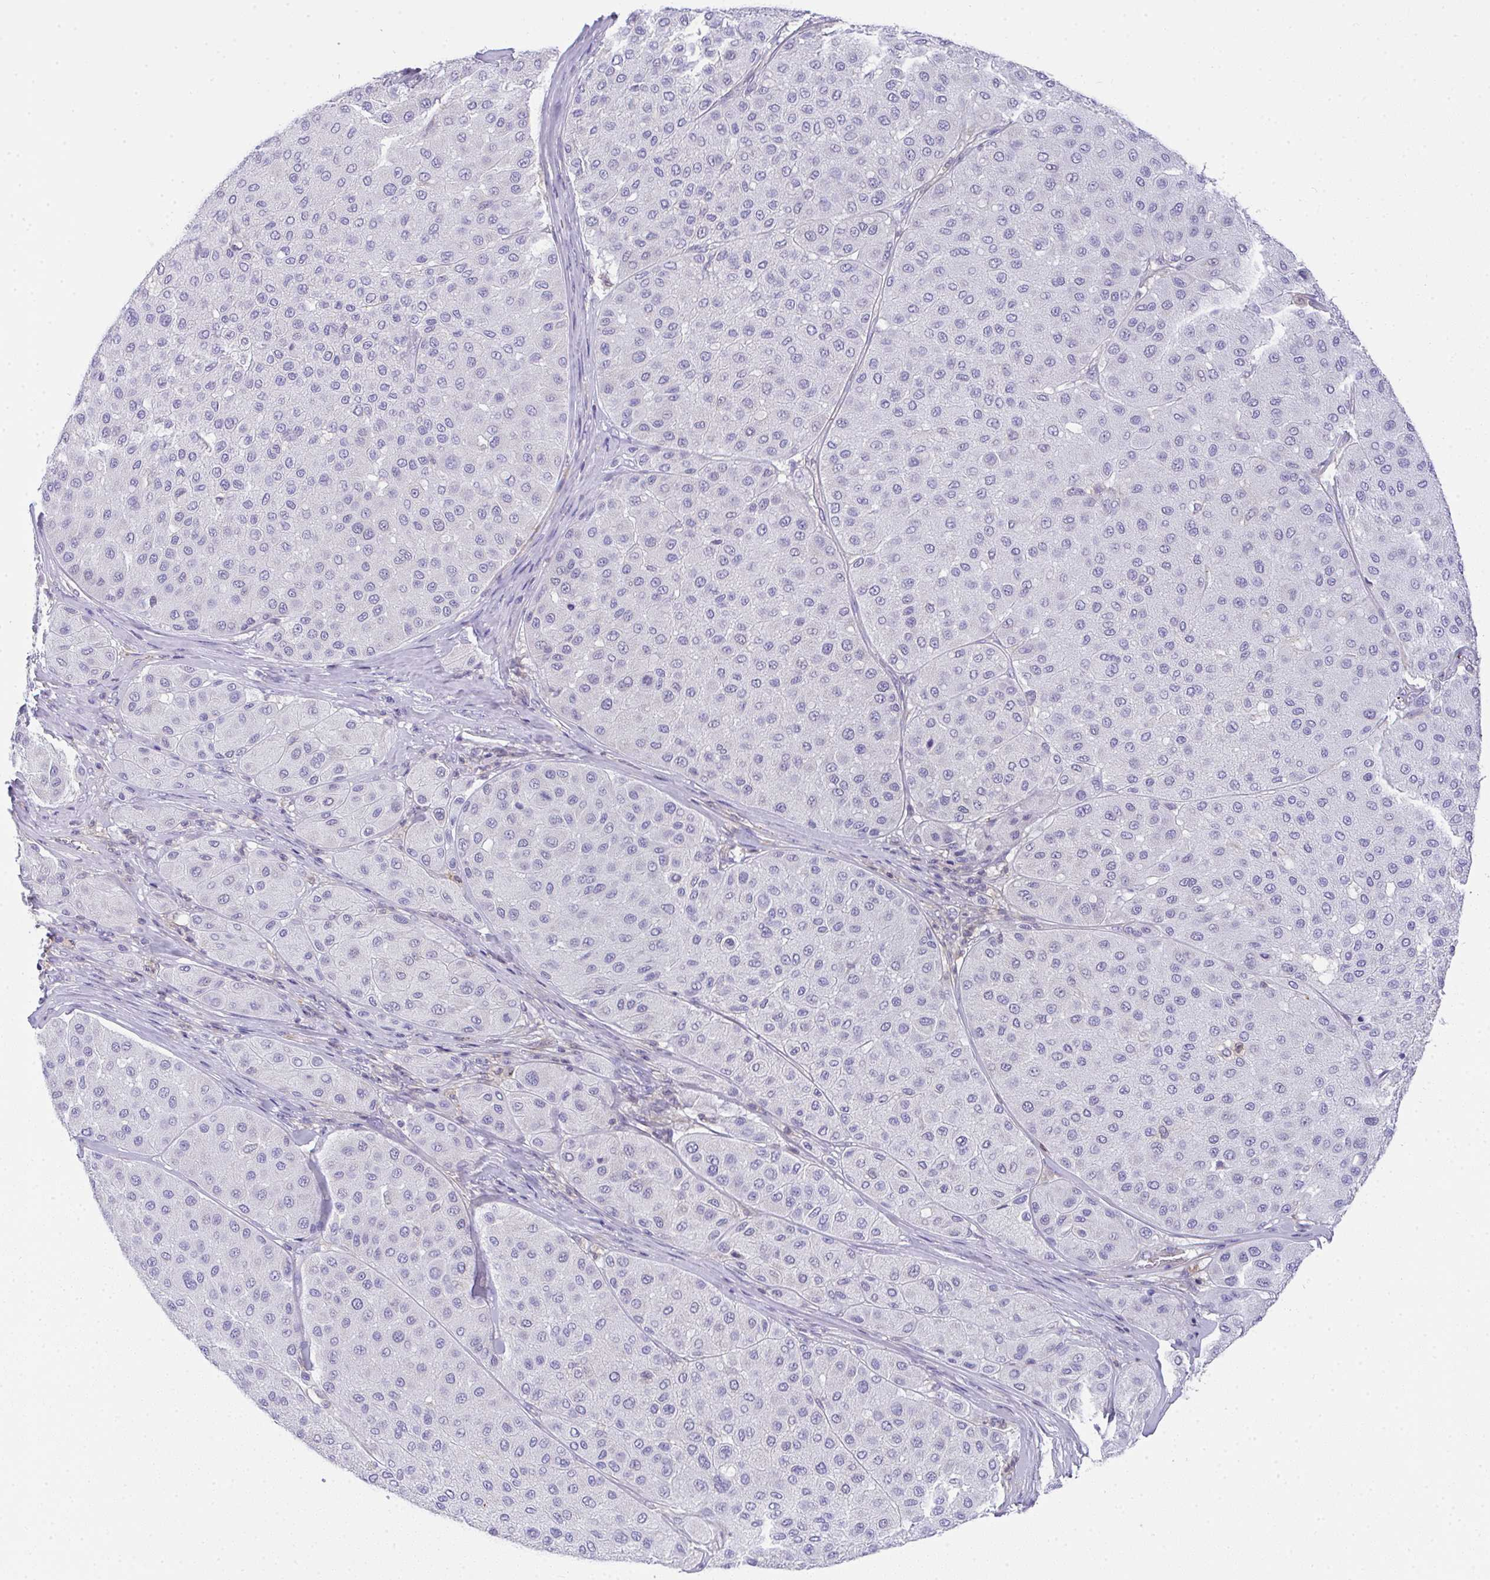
{"staining": {"intensity": "negative", "quantity": "none", "location": "none"}, "tissue": "melanoma", "cell_type": "Tumor cells", "image_type": "cancer", "snomed": [{"axis": "morphology", "description": "Malignant melanoma, Metastatic site"}, {"axis": "topography", "description": "Smooth muscle"}], "caption": "The immunohistochemistry photomicrograph has no significant positivity in tumor cells of melanoma tissue.", "gene": "TNFAIP8", "patient": {"sex": "male", "age": 41}}